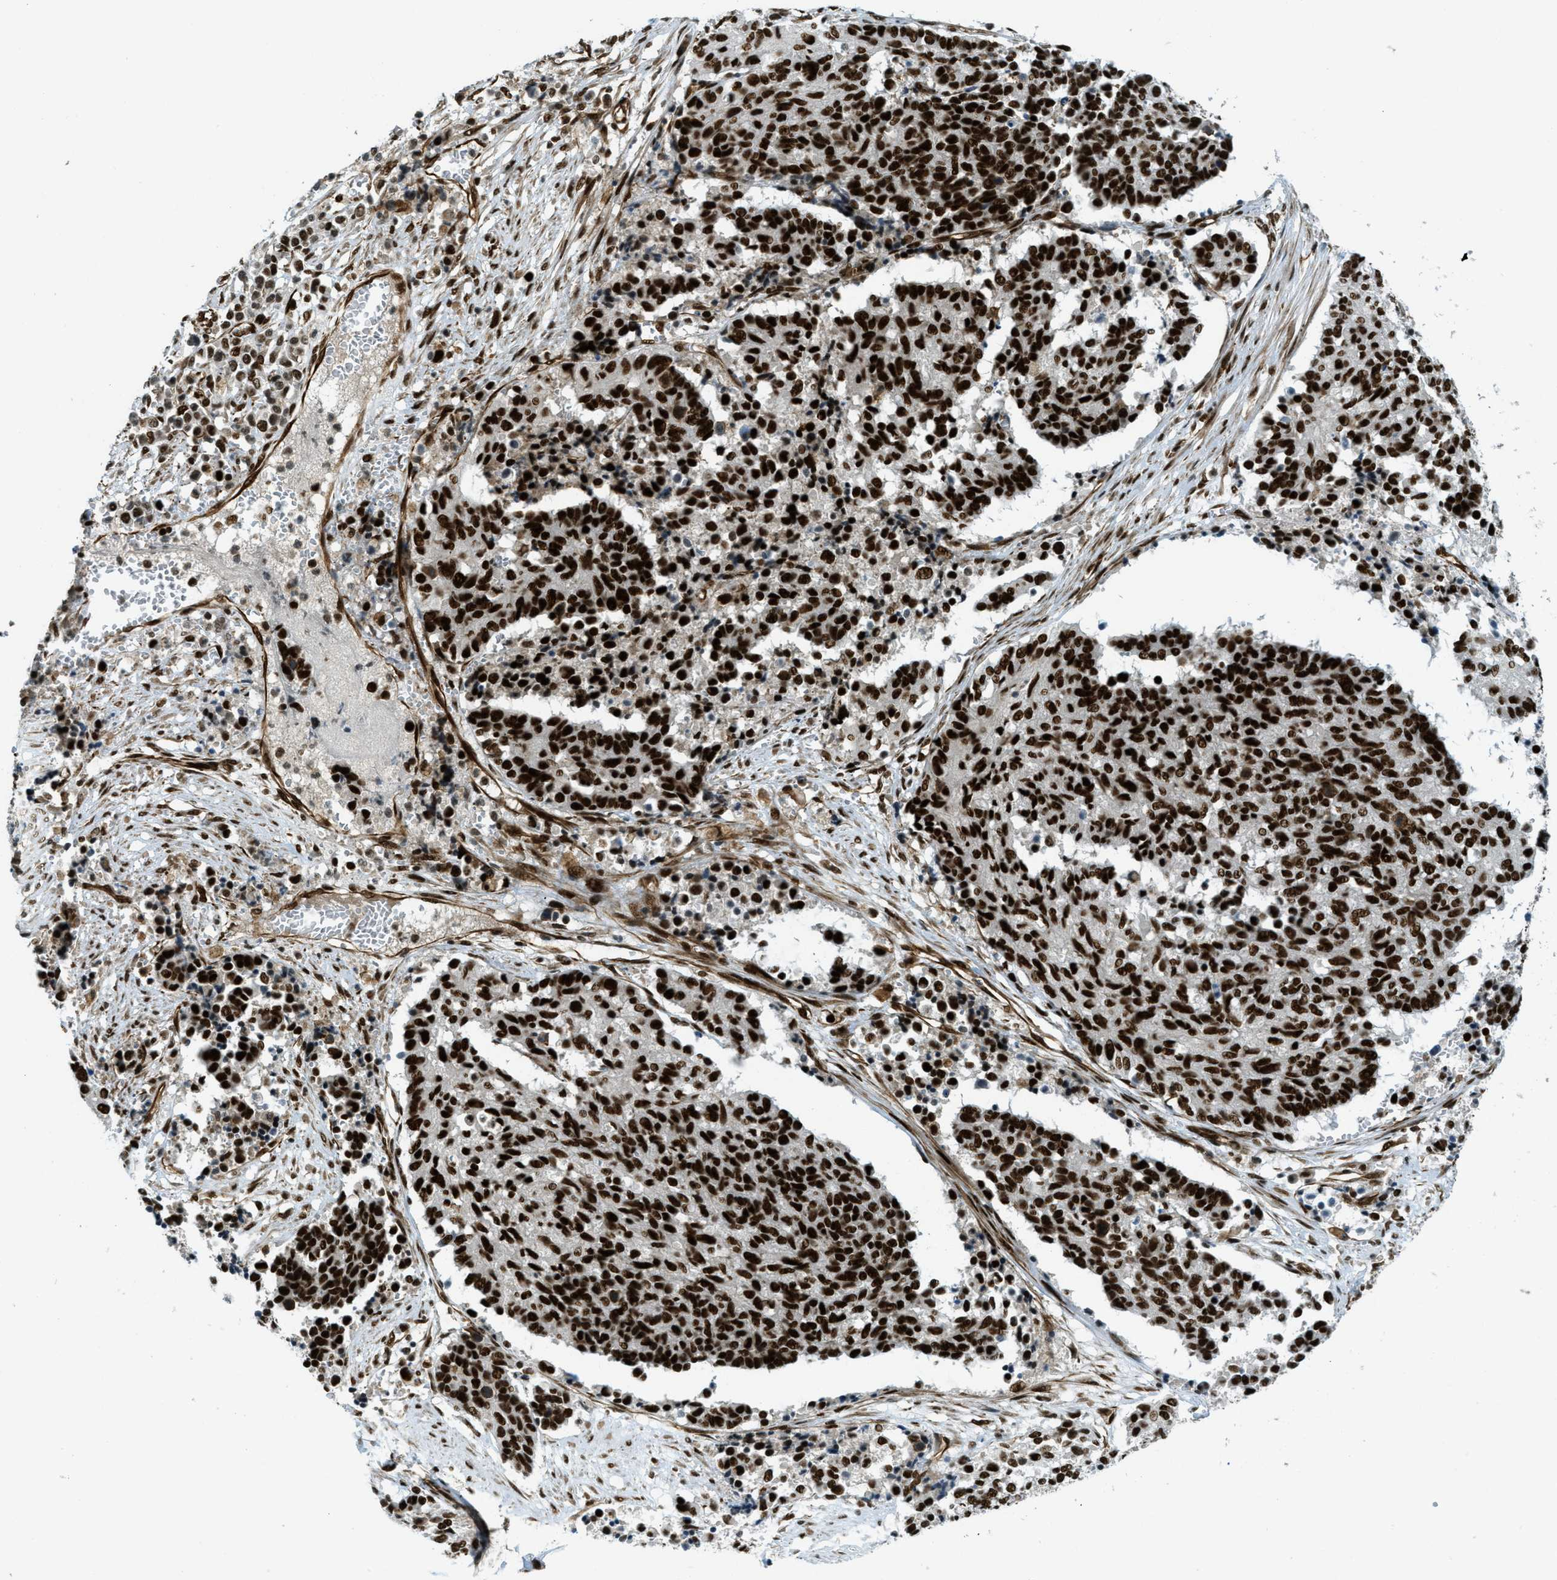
{"staining": {"intensity": "strong", "quantity": ">75%", "location": "nuclear"}, "tissue": "cervical cancer", "cell_type": "Tumor cells", "image_type": "cancer", "snomed": [{"axis": "morphology", "description": "Squamous cell carcinoma, NOS"}, {"axis": "topography", "description": "Cervix"}], "caption": "This is a photomicrograph of IHC staining of cervical squamous cell carcinoma, which shows strong staining in the nuclear of tumor cells.", "gene": "ZFR", "patient": {"sex": "female", "age": 35}}